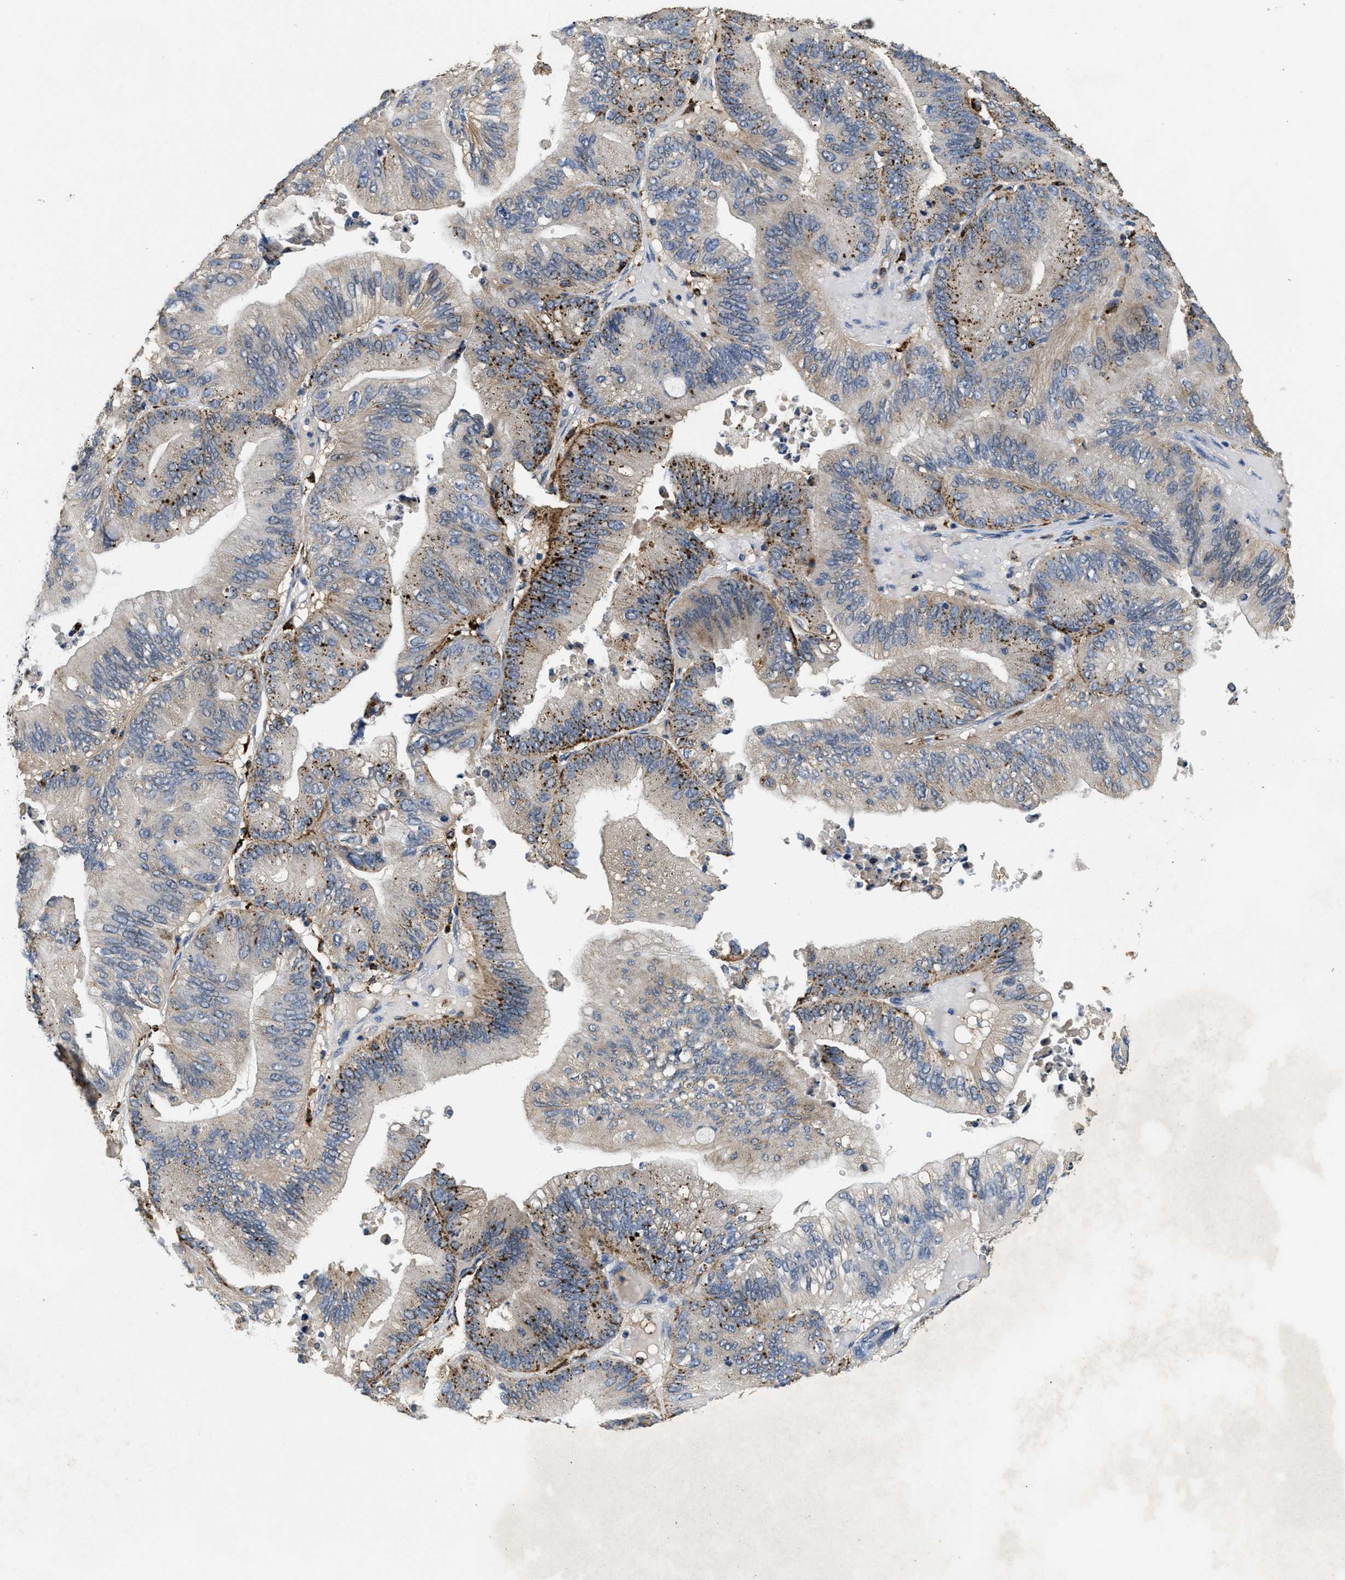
{"staining": {"intensity": "moderate", "quantity": ">75%", "location": "cytoplasmic/membranous"}, "tissue": "ovarian cancer", "cell_type": "Tumor cells", "image_type": "cancer", "snomed": [{"axis": "morphology", "description": "Cystadenocarcinoma, mucinous, NOS"}, {"axis": "topography", "description": "Ovary"}], "caption": "Moderate cytoplasmic/membranous protein expression is present in approximately >75% of tumor cells in ovarian cancer.", "gene": "BMPR2", "patient": {"sex": "female", "age": 61}}